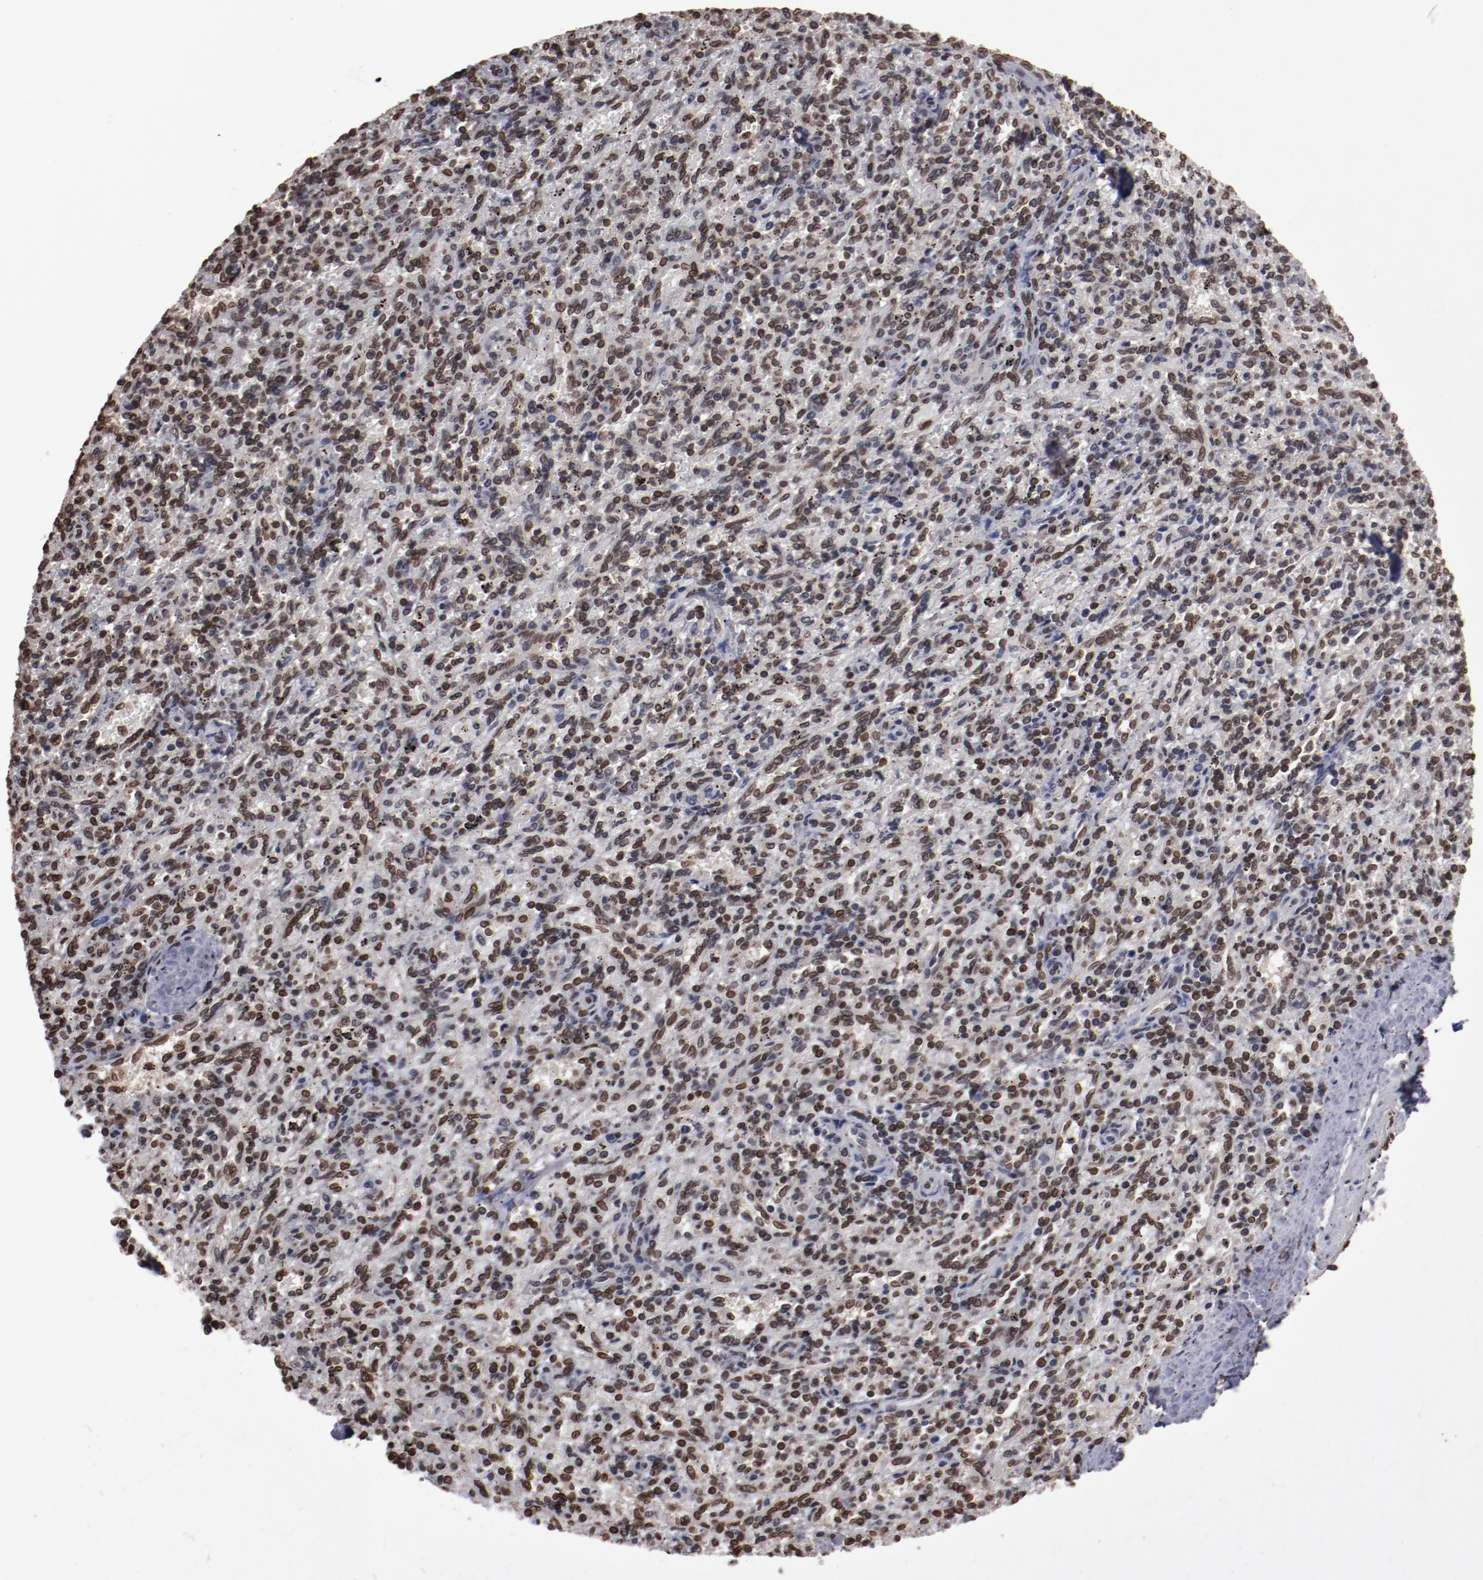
{"staining": {"intensity": "moderate", "quantity": ">75%", "location": "nuclear"}, "tissue": "spleen", "cell_type": "Cells in red pulp", "image_type": "normal", "snomed": [{"axis": "morphology", "description": "Normal tissue, NOS"}, {"axis": "topography", "description": "Spleen"}], "caption": "This is an image of IHC staining of unremarkable spleen, which shows moderate expression in the nuclear of cells in red pulp.", "gene": "AKT1", "patient": {"sex": "female", "age": 10}}